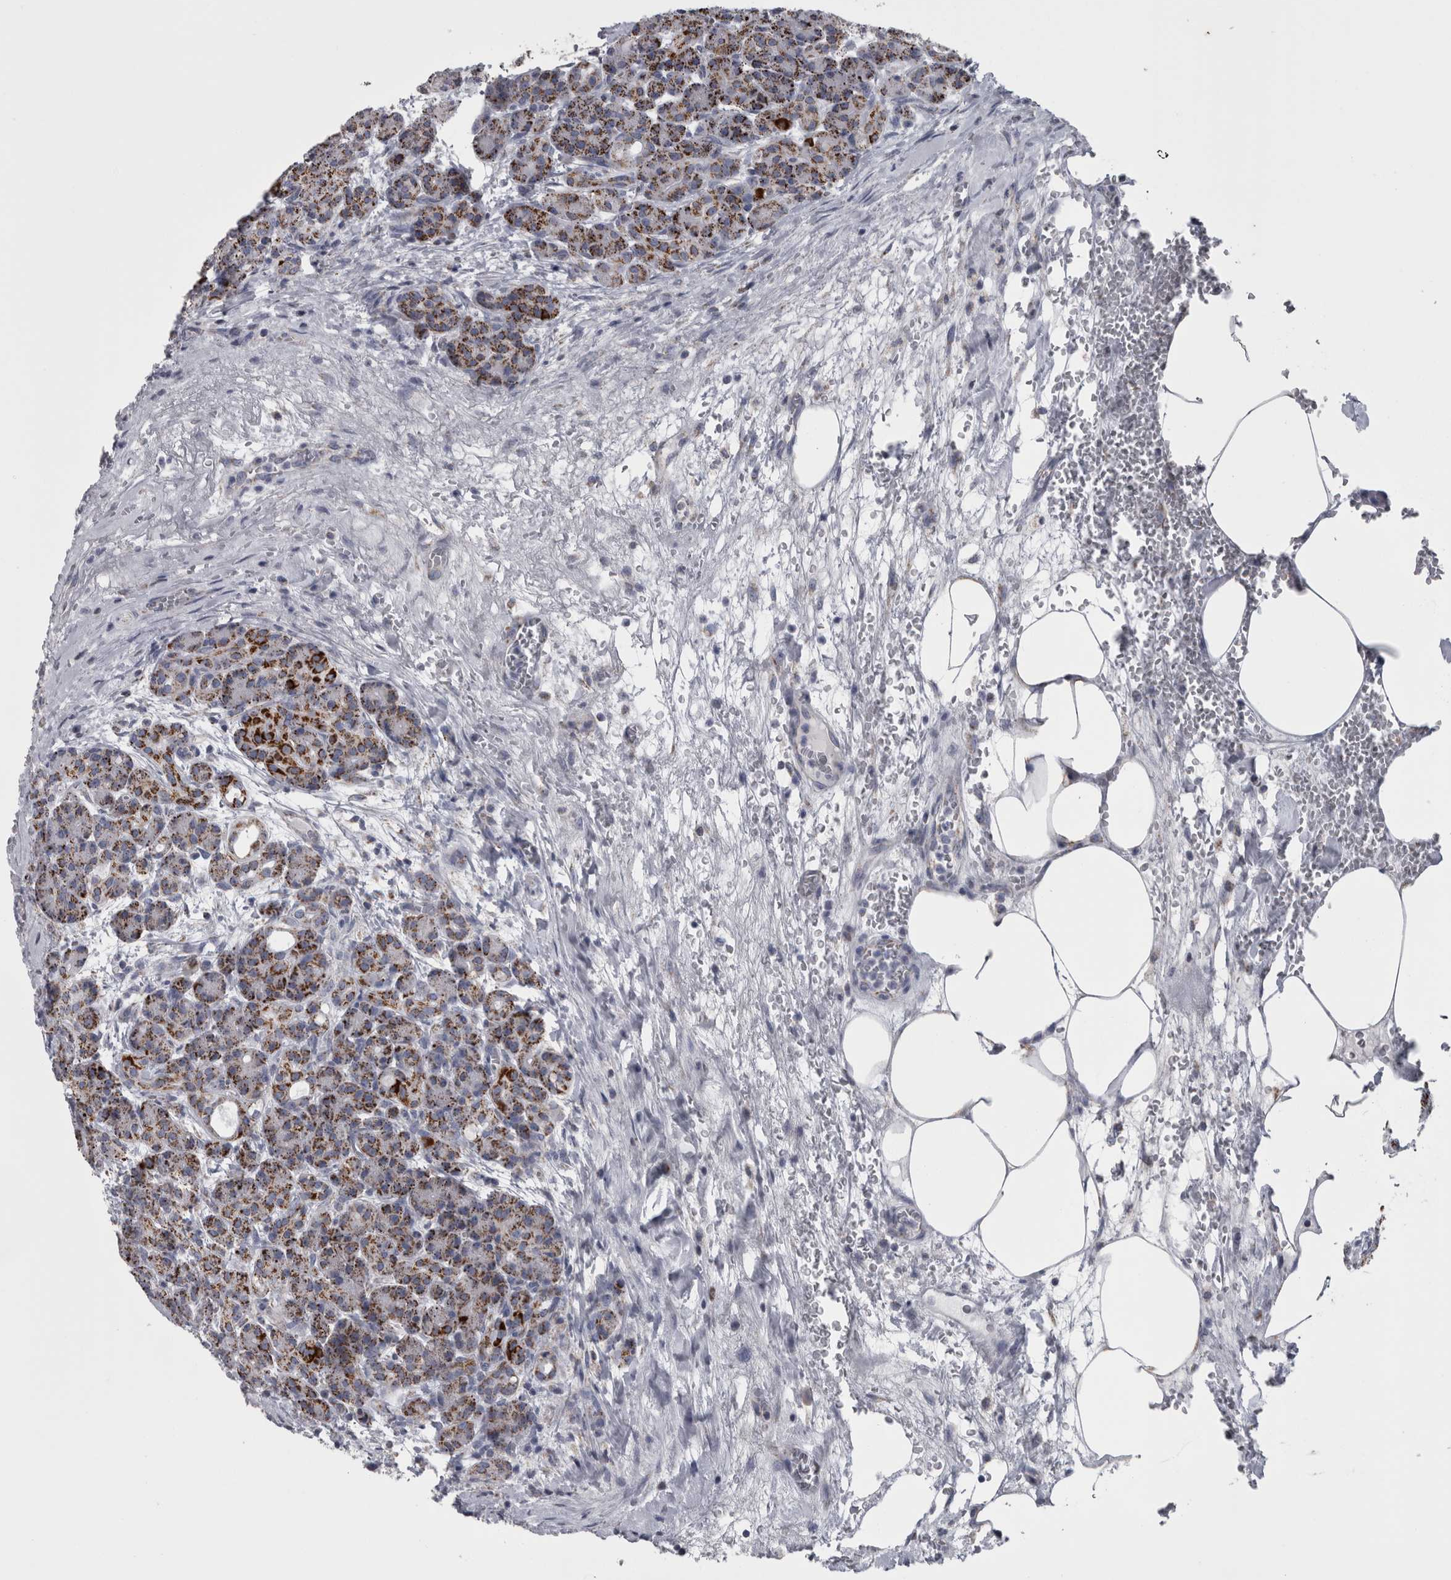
{"staining": {"intensity": "strong", "quantity": ">75%", "location": "cytoplasmic/membranous"}, "tissue": "pancreas", "cell_type": "Exocrine glandular cells", "image_type": "normal", "snomed": [{"axis": "morphology", "description": "Normal tissue, NOS"}, {"axis": "topography", "description": "Pancreas"}], "caption": "An IHC micrograph of benign tissue is shown. Protein staining in brown labels strong cytoplasmic/membranous positivity in pancreas within exocrine glandular cells.", "gene": "DBT", "patient": {"sex": "male", "age": 63}}